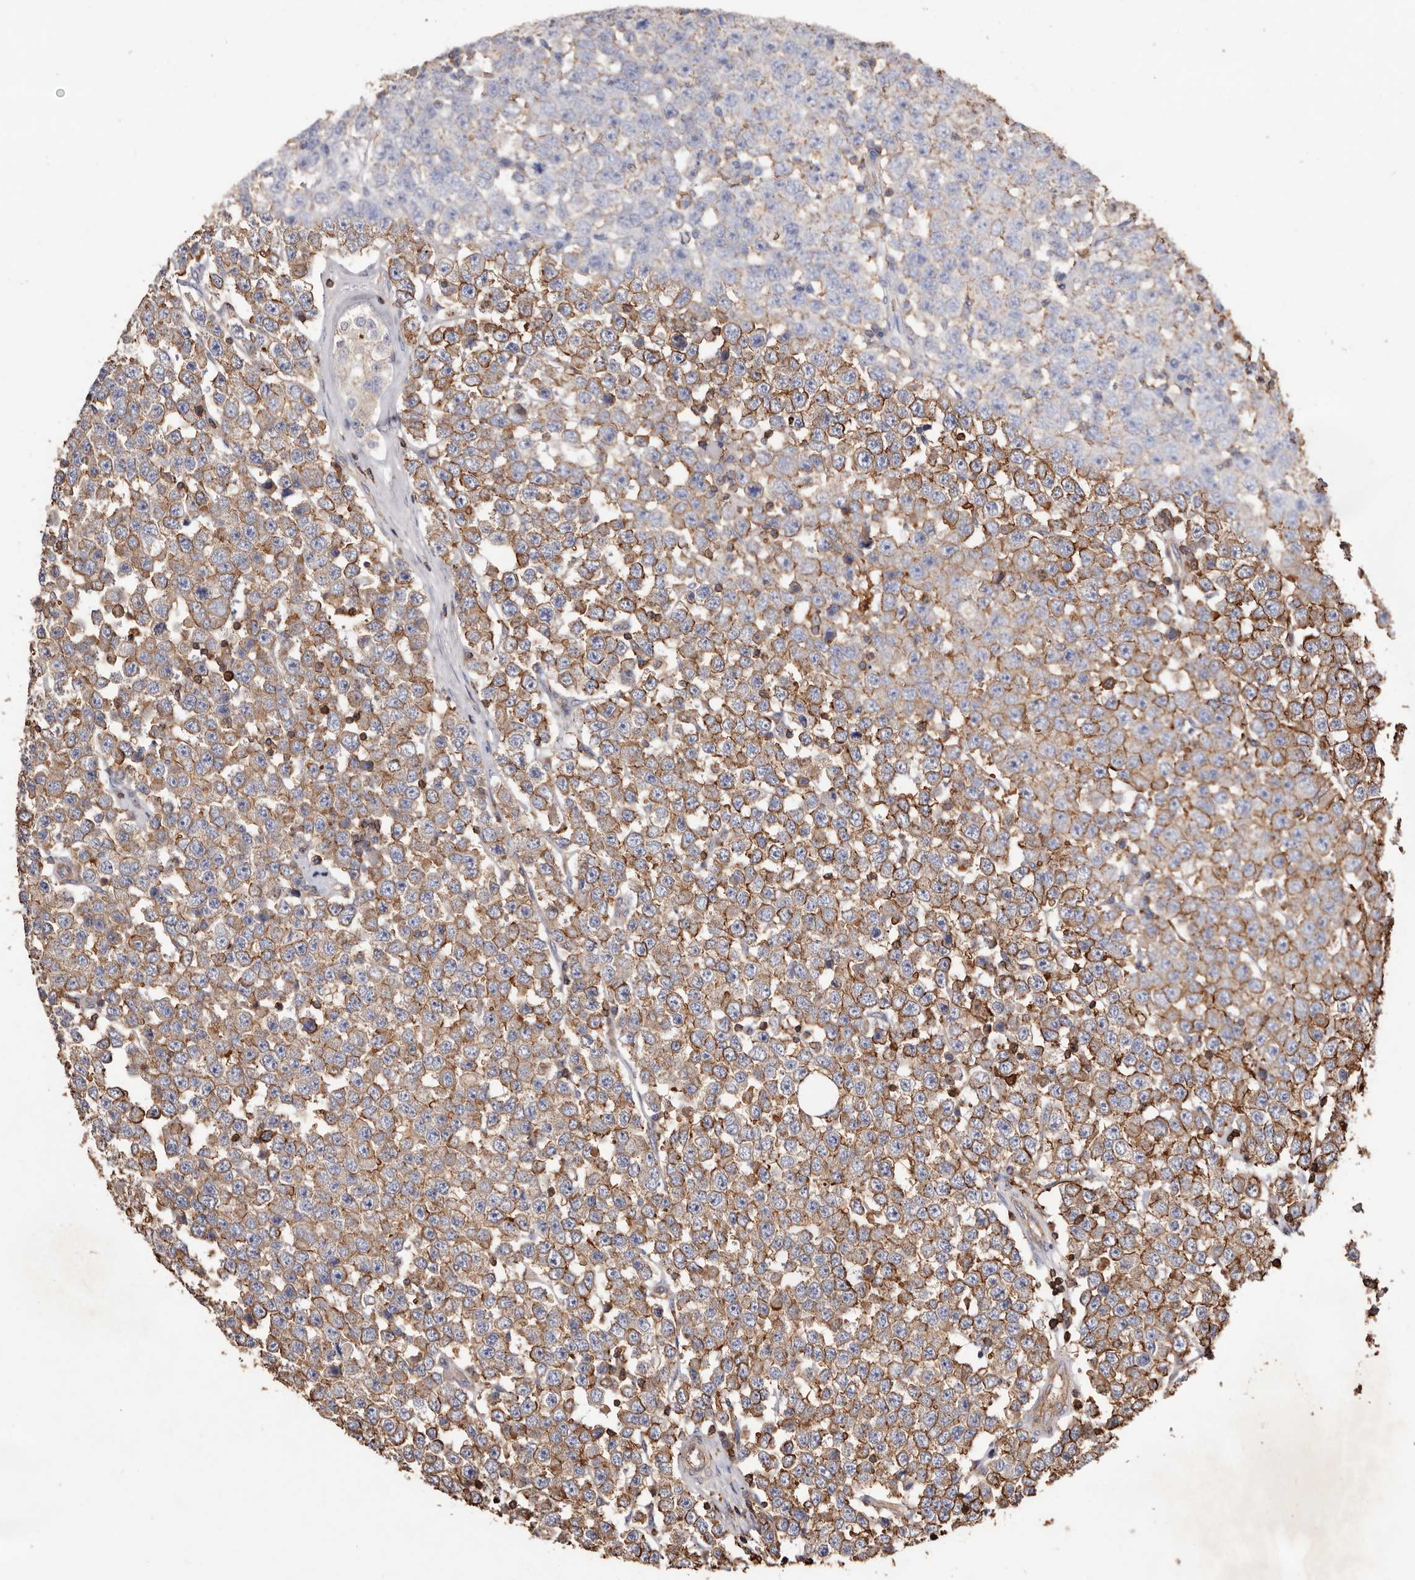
{"staining": {"intensity": "moderate", "quantity": ">75%", "location": "cytoplasmic/membranous"}, "tissue": "testis cancer", "cell_type": "Tumor cells", "image_type": "cancer", "snomed": [{"axis": "morphology", "description": "Seminoma, NOS"}, {"axis": "topography", "description": "Testis"}], "caption": "Testis seminoma stained for a protein demonstrates moderate cytoplasmic/membranous positivity in tumor cells.", "gene": "COQ8B", "patient": {"sex": "male", "age": 28}}